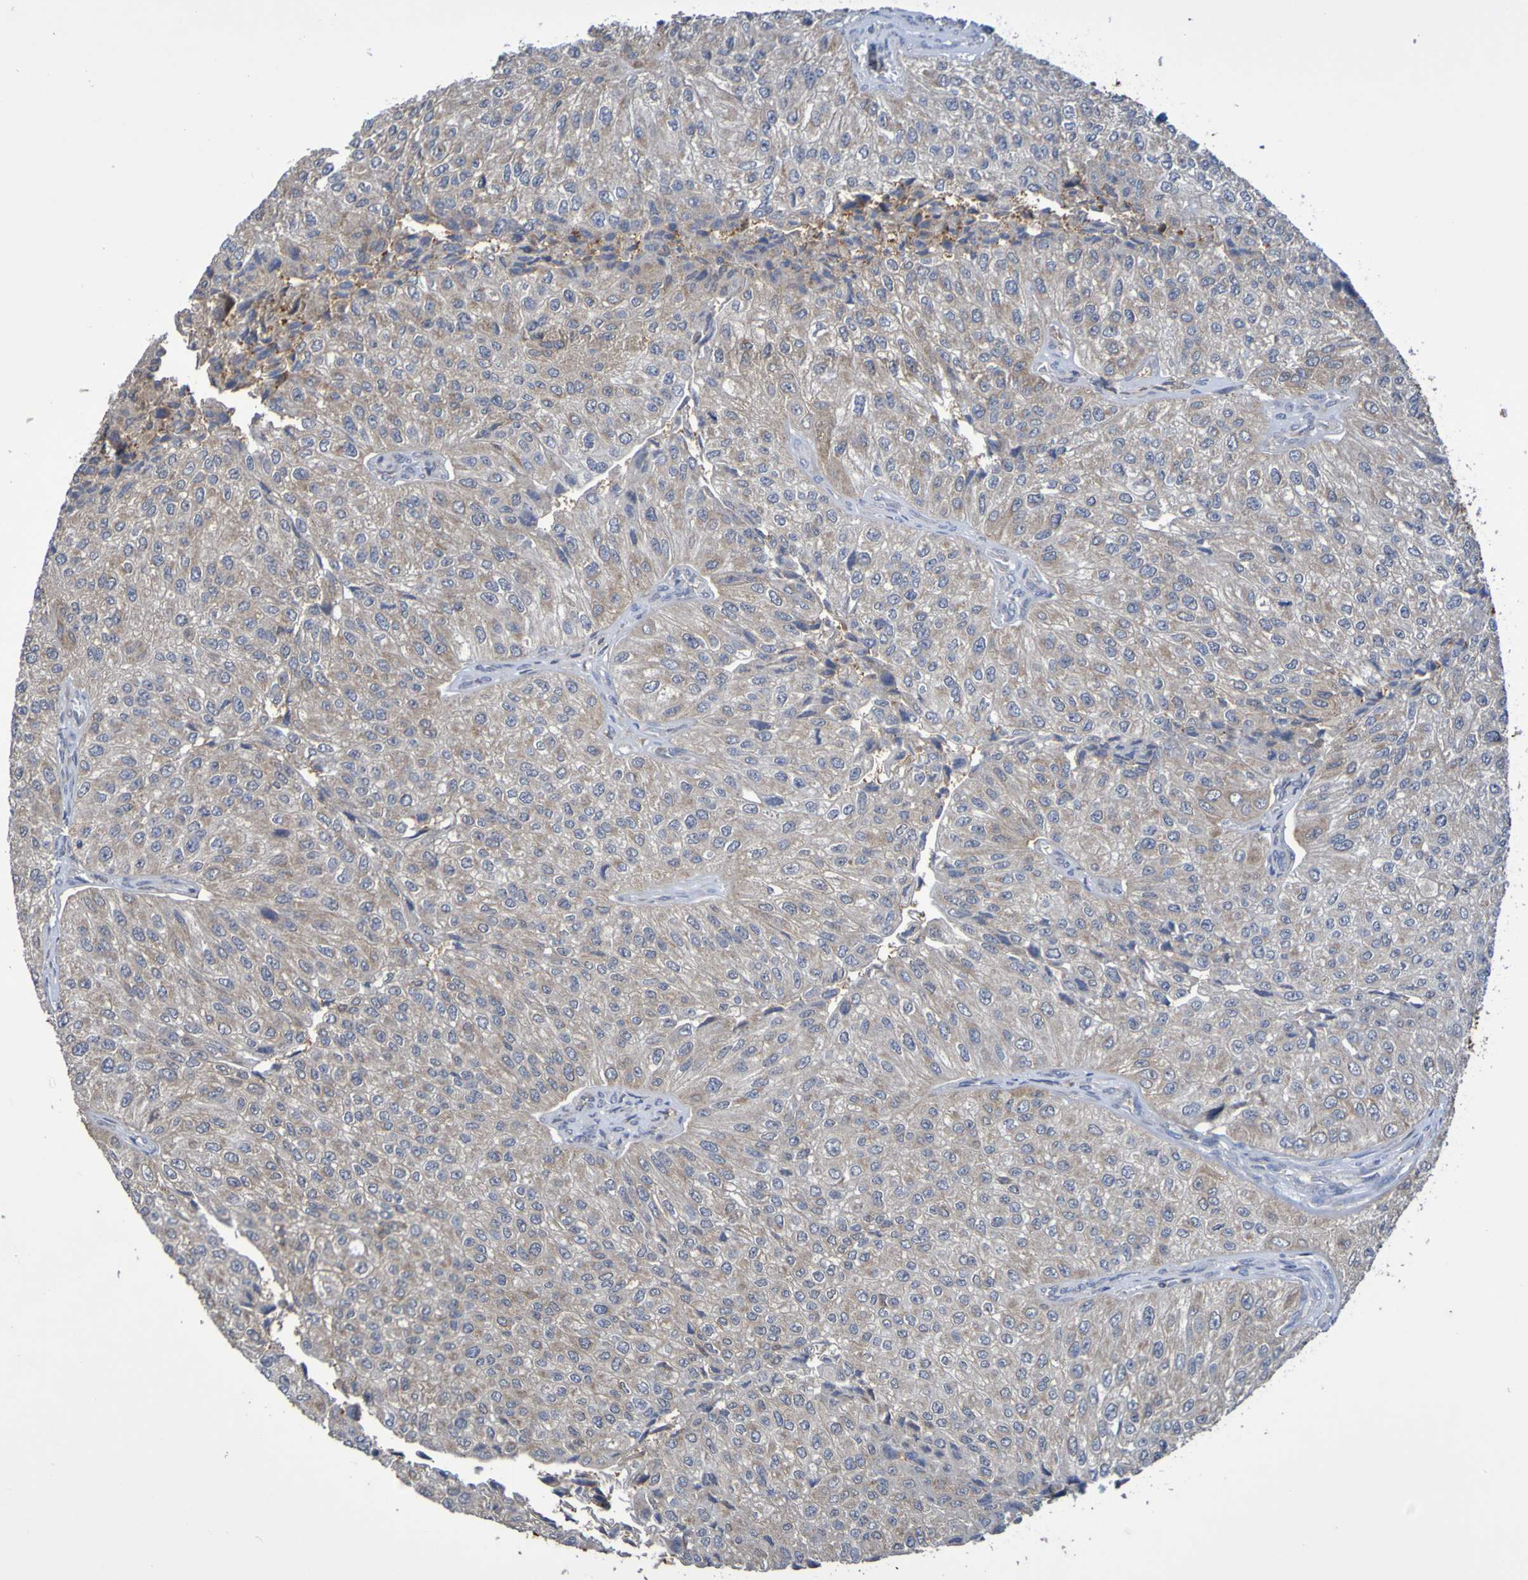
{"staining": {"intensity": "weak", "quantity": ">75%", "location": "cytoplasmic/membranous"}, "tissue": "urothelial cancer", "cell_type": "Tumor cells", "image_type": "cancer", "snomed": [{"axis": "morphology", "description": "Urothelial carcinoma, High grade"}, {"axis": "topography", "description": "Kidney"}, {"axis": "topography", "description": "Urinary bladder"}], "caption": "Weak cytoplasmic/membranous protein positivity is appreciated in about >75% of tumor cells in urothelial cancer.", "gene": "C3orf18", "patient": {"sex": "male", "age": 77}}